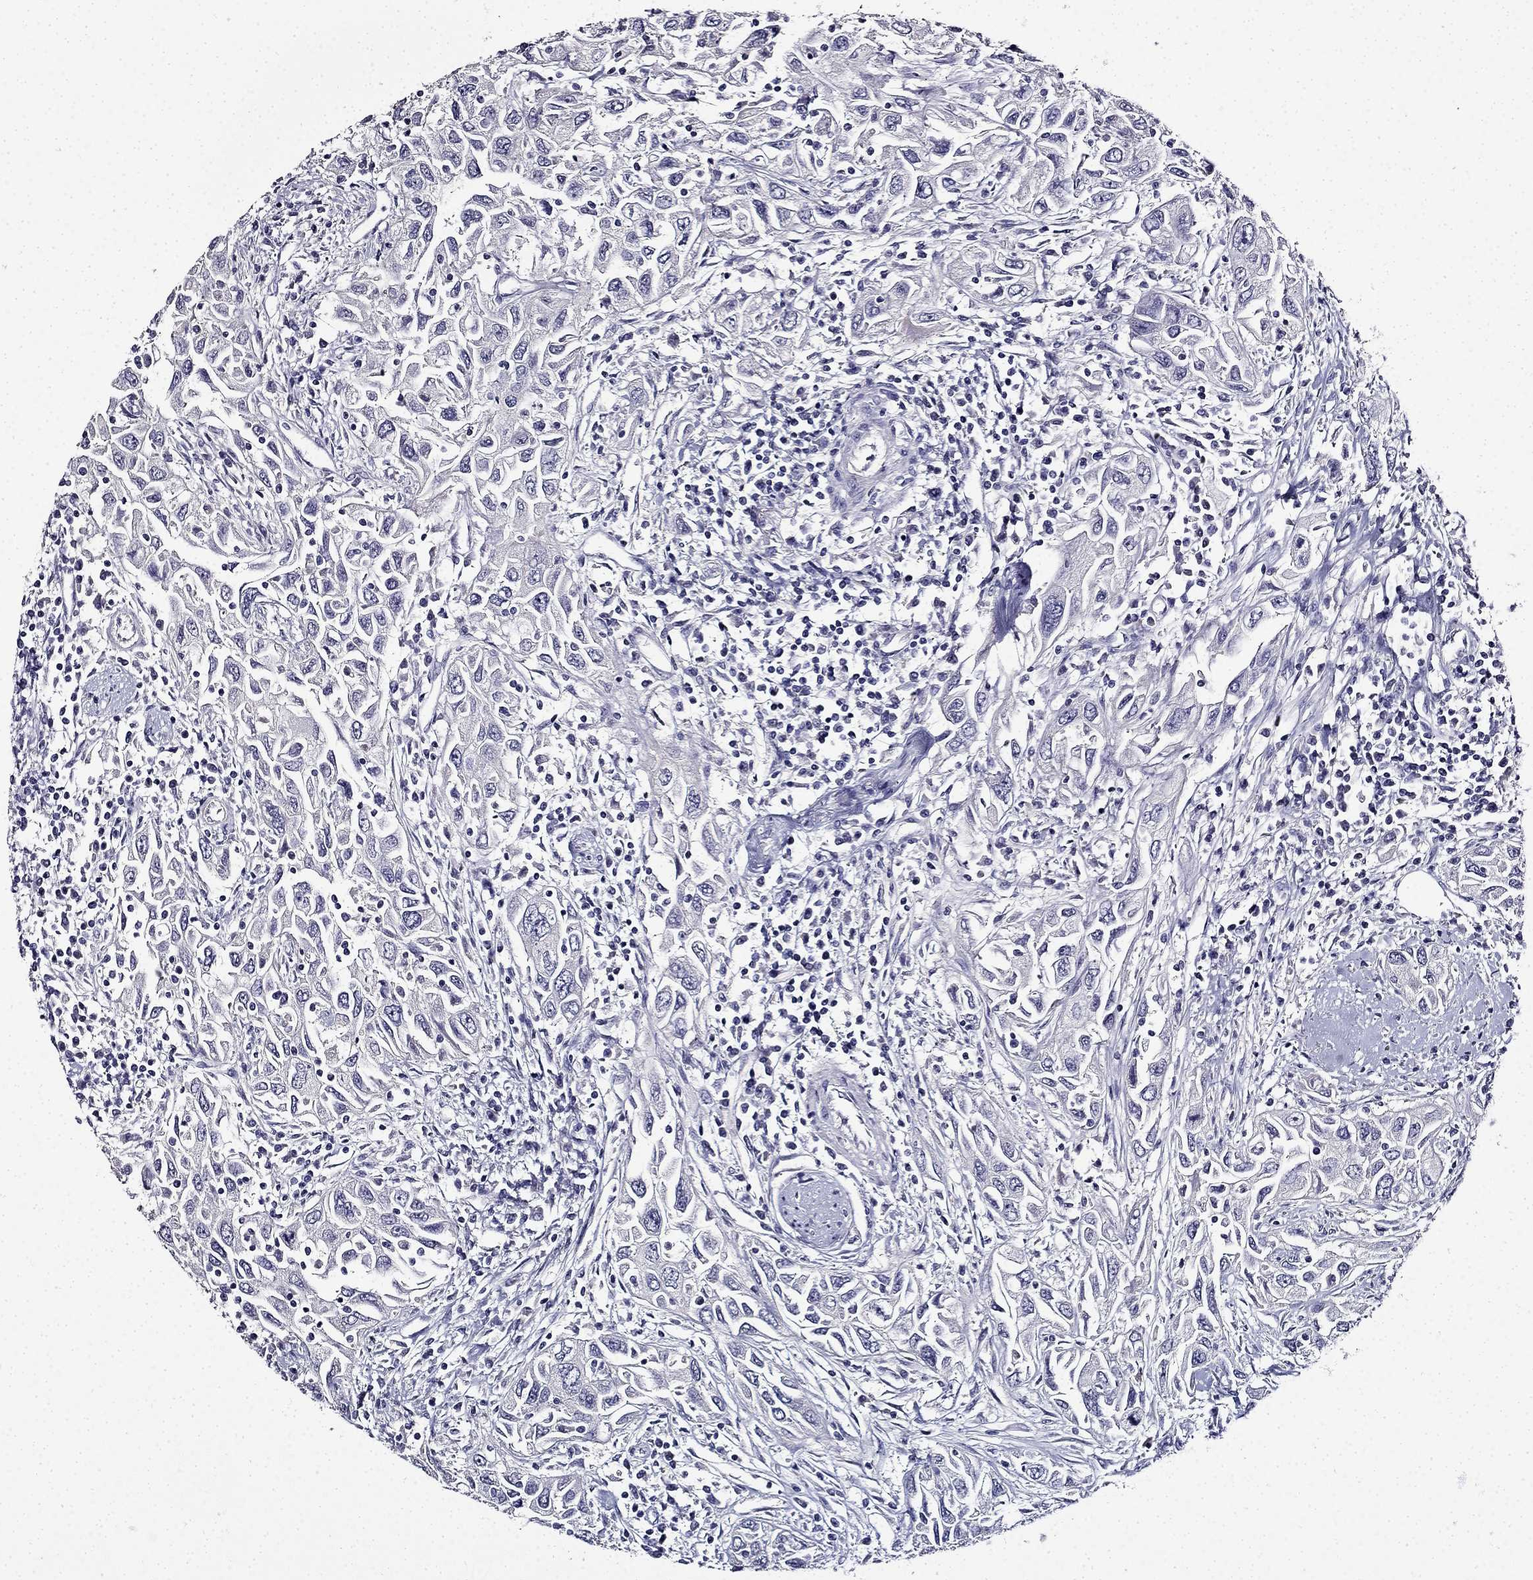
{"staining": {"intensity": "negative", "quantity": "none", "location": "none"}, "tissue": "urothelial cancer", "cell_type": "Tumor cells", "image_type": "cancer", "snomed": [{"axis": "morphology", "description": "Urothelial carcinoma, High grade"}, {"axis": "topography", "description": "Urinary bladder"}], "caption": "High-grade urothelial carcinoma stained for a protein using immunohistochemistry demonstrates no expression tumor cells.", "gene": "TMEM266", "patient": {"sex": "male", "age": 76}}